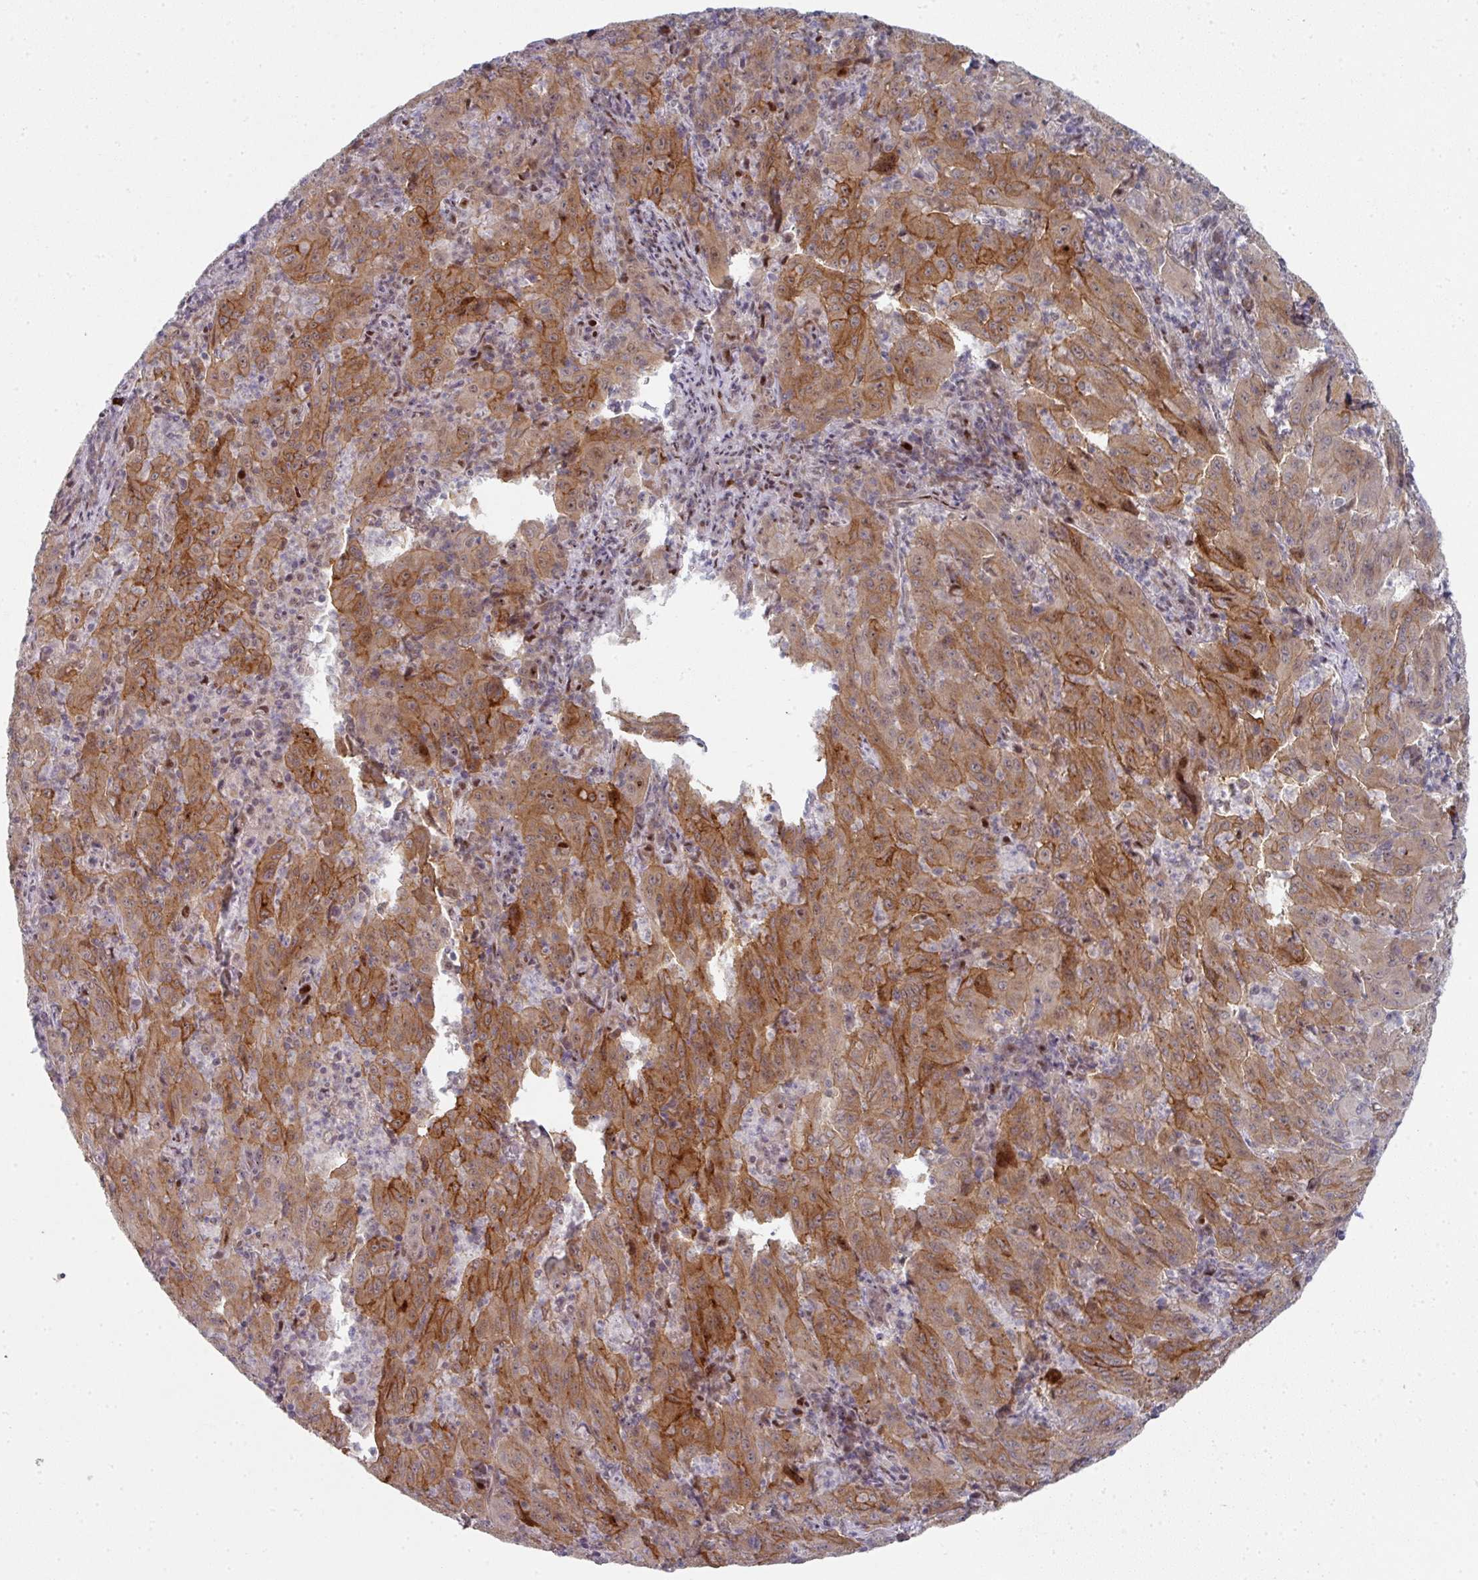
{"staining": {"intensity": "moderate", "quantity": ">75%", "location": "cytoplasmic/membranous"}, "tissue": "pancreatic cancer", "cell_type": "Tumor cells", "image_type": "cancer", "snomed": [{"axis": "morphology", "description": "Adenocarcinoma, NOS"}, {"axis": "topography", "description": "Pancreas"}], "caption": "Protein analysis of adenocarcinoma (pancreatic) tissue shows moderate cytoplasmic/membranous expression in approximately >75% of tumor cells.", "gene": "TMCC1", "patient": {"sex": "male", "age": 63}}